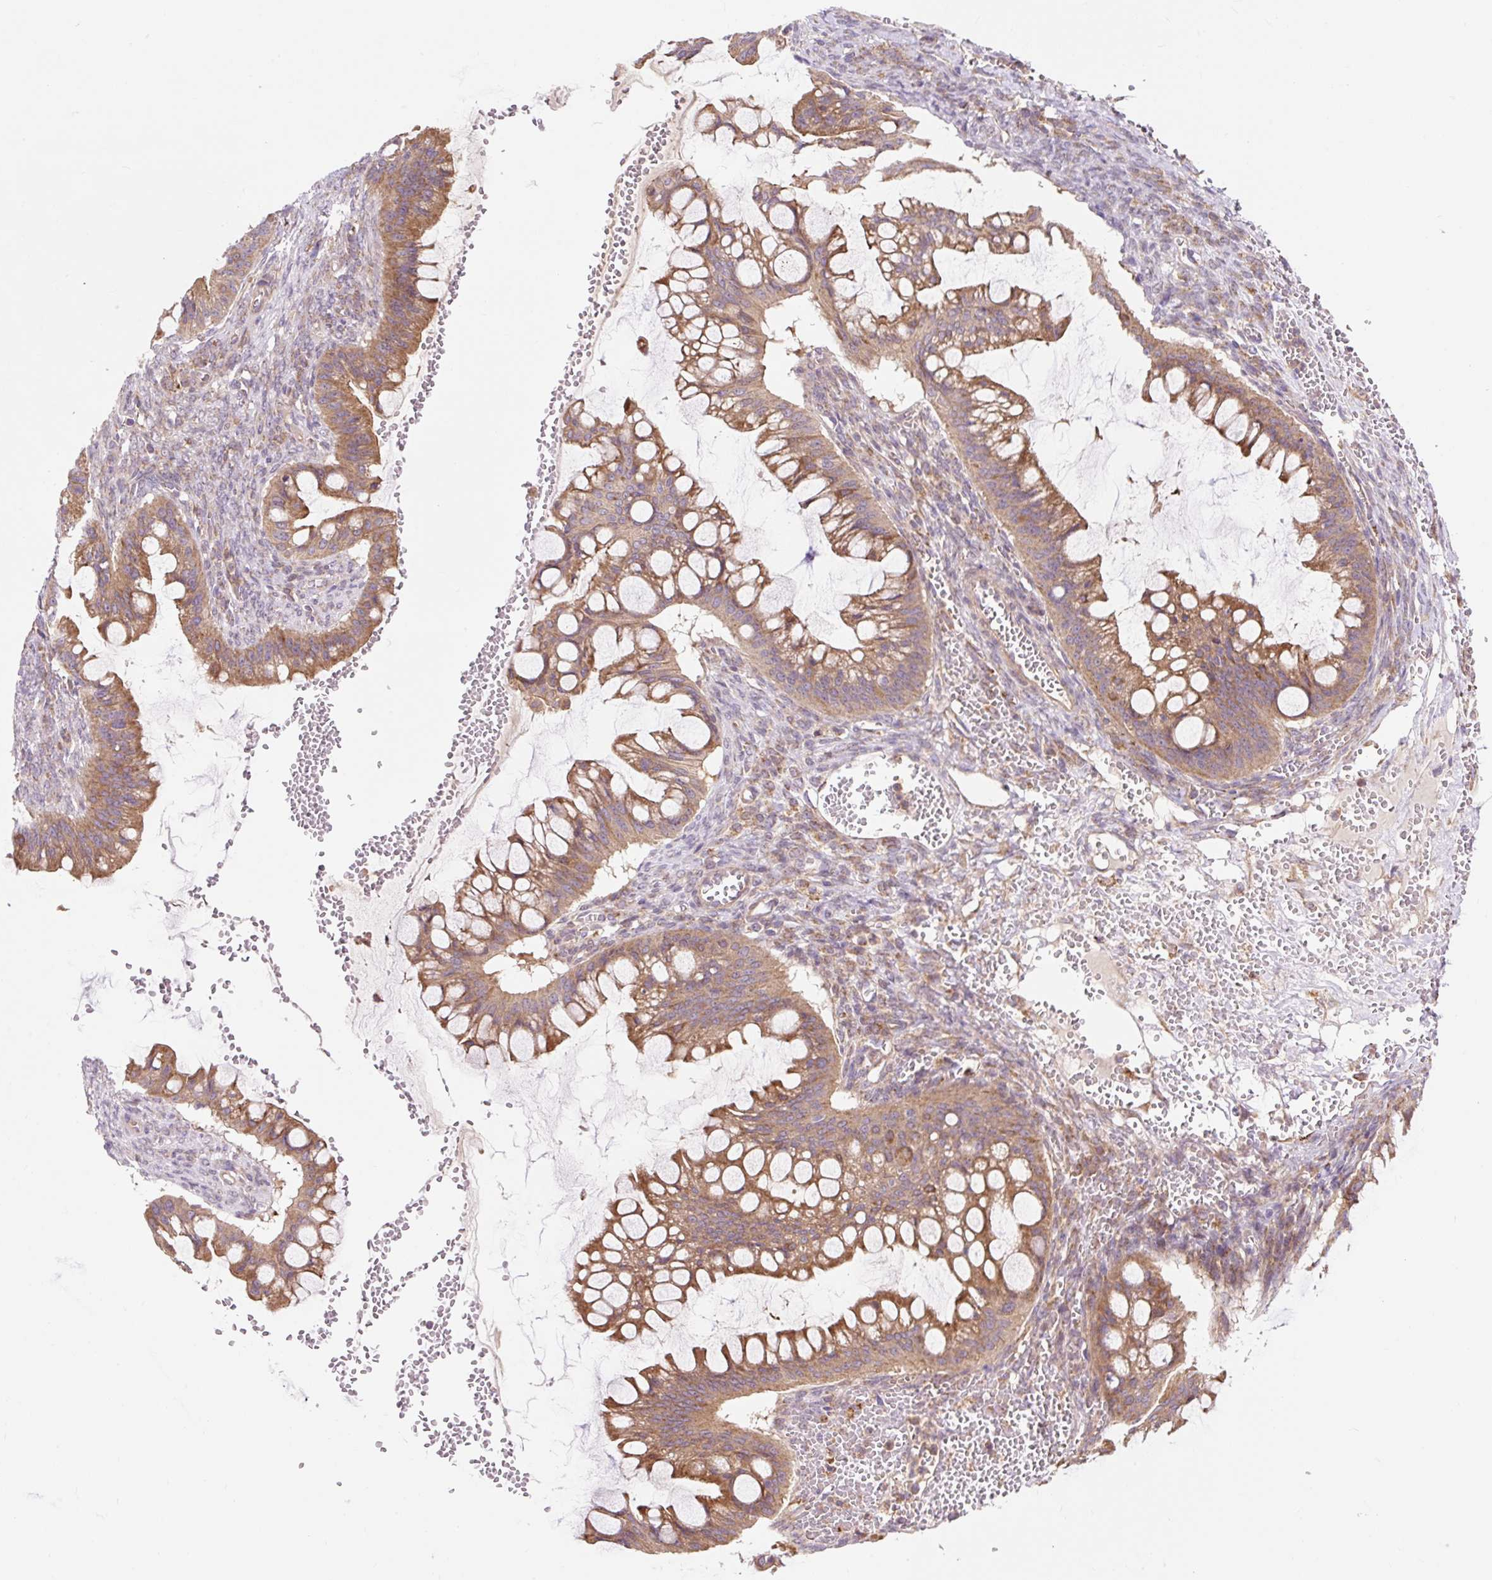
{"staining": {"intensity": "moderate", "quantity": ">75%", "location": "cytoplasmic/membranous"}, "tissue": "ovarian cancer", "cell_type": "Tumor cells", "image_type": "cancer", "snomed": [{"axis": "morphology", "description": "Cystadenocarcinoma, mucinous, NOS"}, {"axis": "topography", "description": "Ovary"}], "caption": "Mucinous cystadenocarcinoma (ovarian) was stained to show a protein in brown. There is medium levels of moderate cytoplasmic/membranous expression in about >75% of tumor cells. The staining was performed using DAB to visualize the protein expression in brown, while the nuclei were stained in blue with hematoxylin (Magnification: 20x).", "gene": "TRIAP1", "patient": {"sex": "female", "age": 73}}